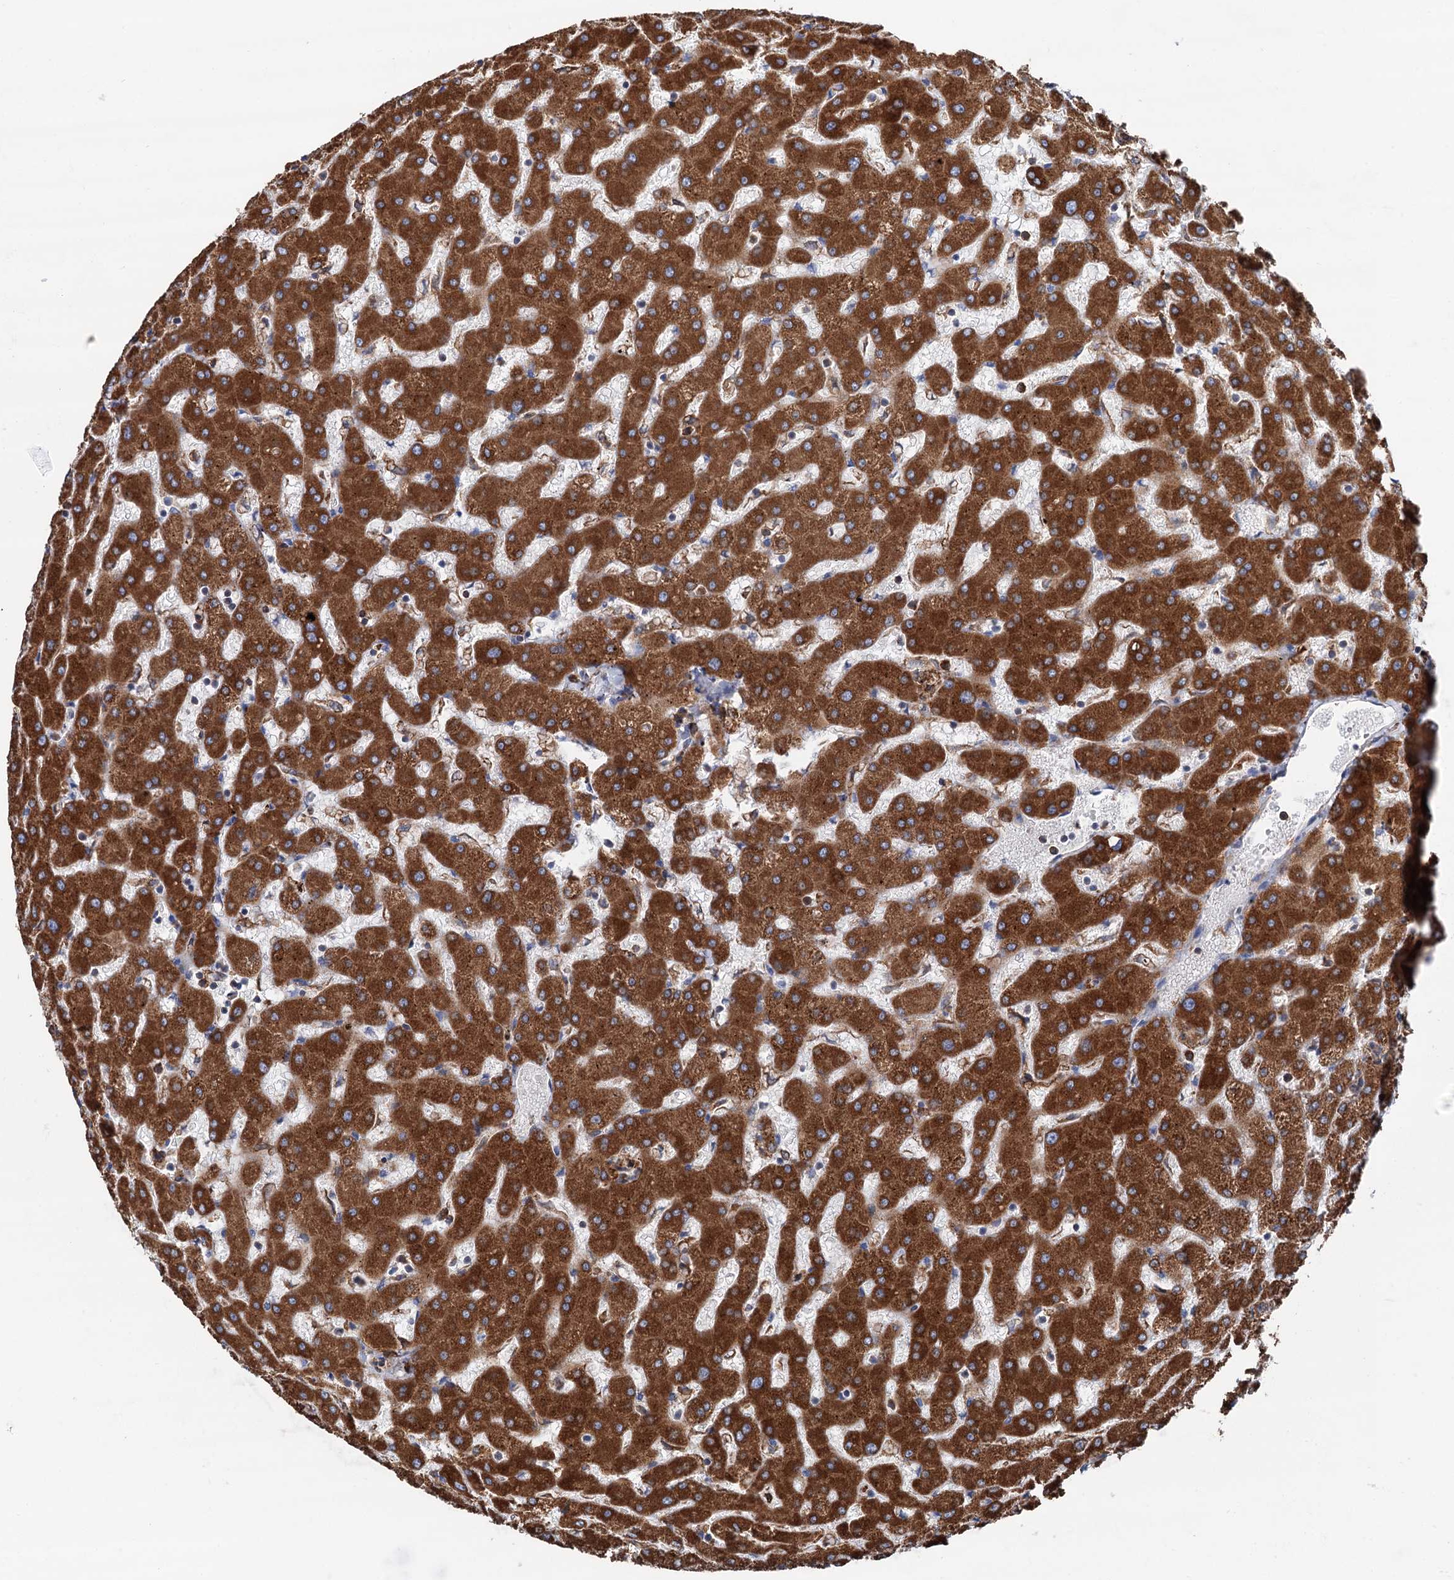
{"staining": {"intensity": "moderate", "quantity": ">75%", "location": "cytoplasmic/membranous"}, "tissue": "liver", "cell_type": "Cholangiocytes", "image_type": "normal", "snomed": [{"axis": "morphology", "description": "Normal tissue, NOS"}, {"axis": "topography", "description": "Liver"}], "caption": "Moderate cytoplasmic/membranous expression is present in about >75% of cholangiocytes in normal liver. Using DAB (3,3'-diaminobenzidine) (brown) and hematoxylin (blue) stains, captured at high magnification using brightfield microscopy.", "gene": "ERP29", "patient": {"sex": "female", "age": 63}}